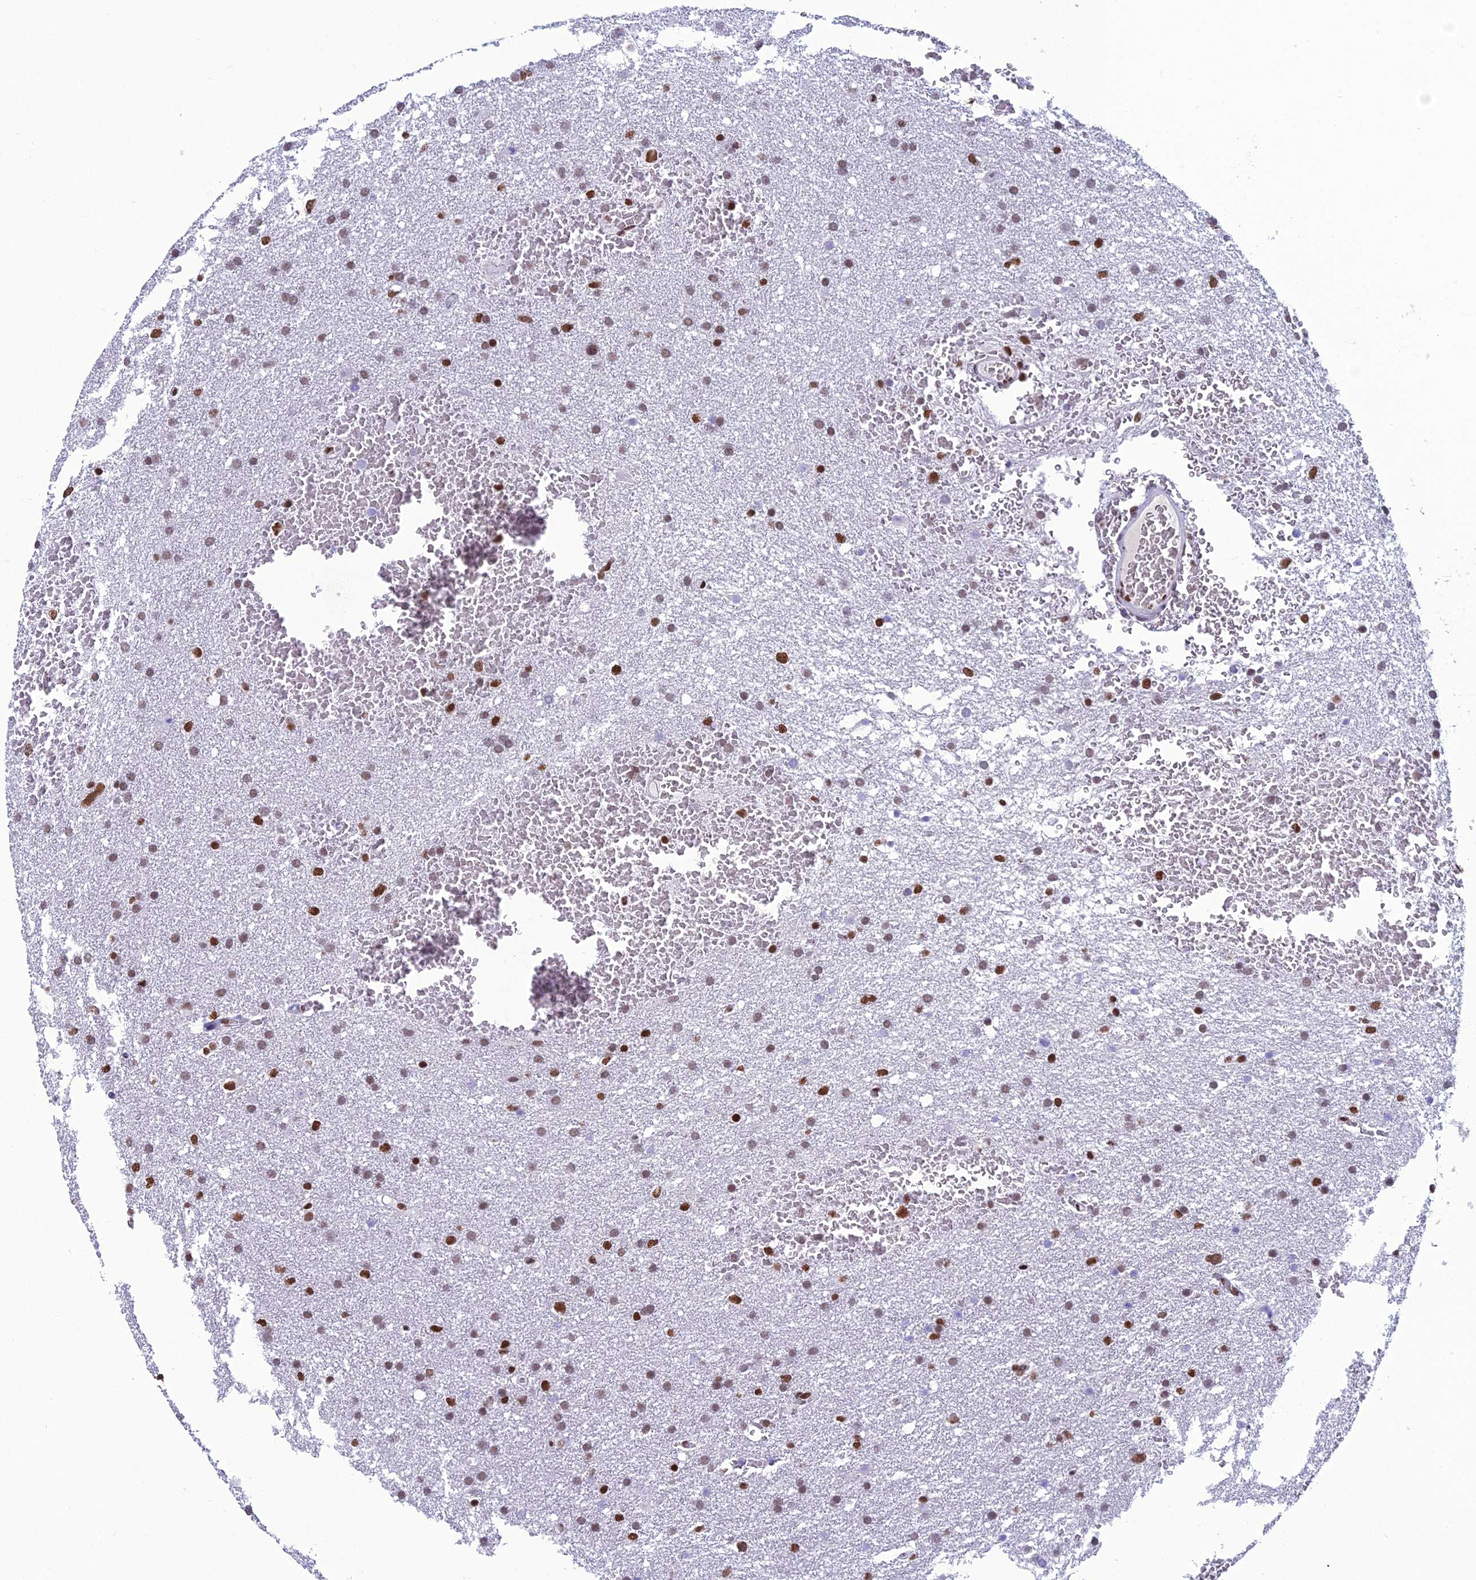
{"staining": {"intensity": "strong", "quantity": "25%-75%", "location": "nuclear"}, "tissue": "glioma", "cell_type": "Tumor cells", "image_type": "cancer", "snomed": [{"axis": "morphology", "description": "Glioma, malignant, High grade"}, {"axis": "topography", "description": "Cerebral cortex"}], "caption": "Tumor cells demonstrate strong nuclear expression in approximately 25%-75% of cells in high-grade glioma (malignant).", "gene": "PRAMEF12", "patient": {"sex": "female", "age": 36}}